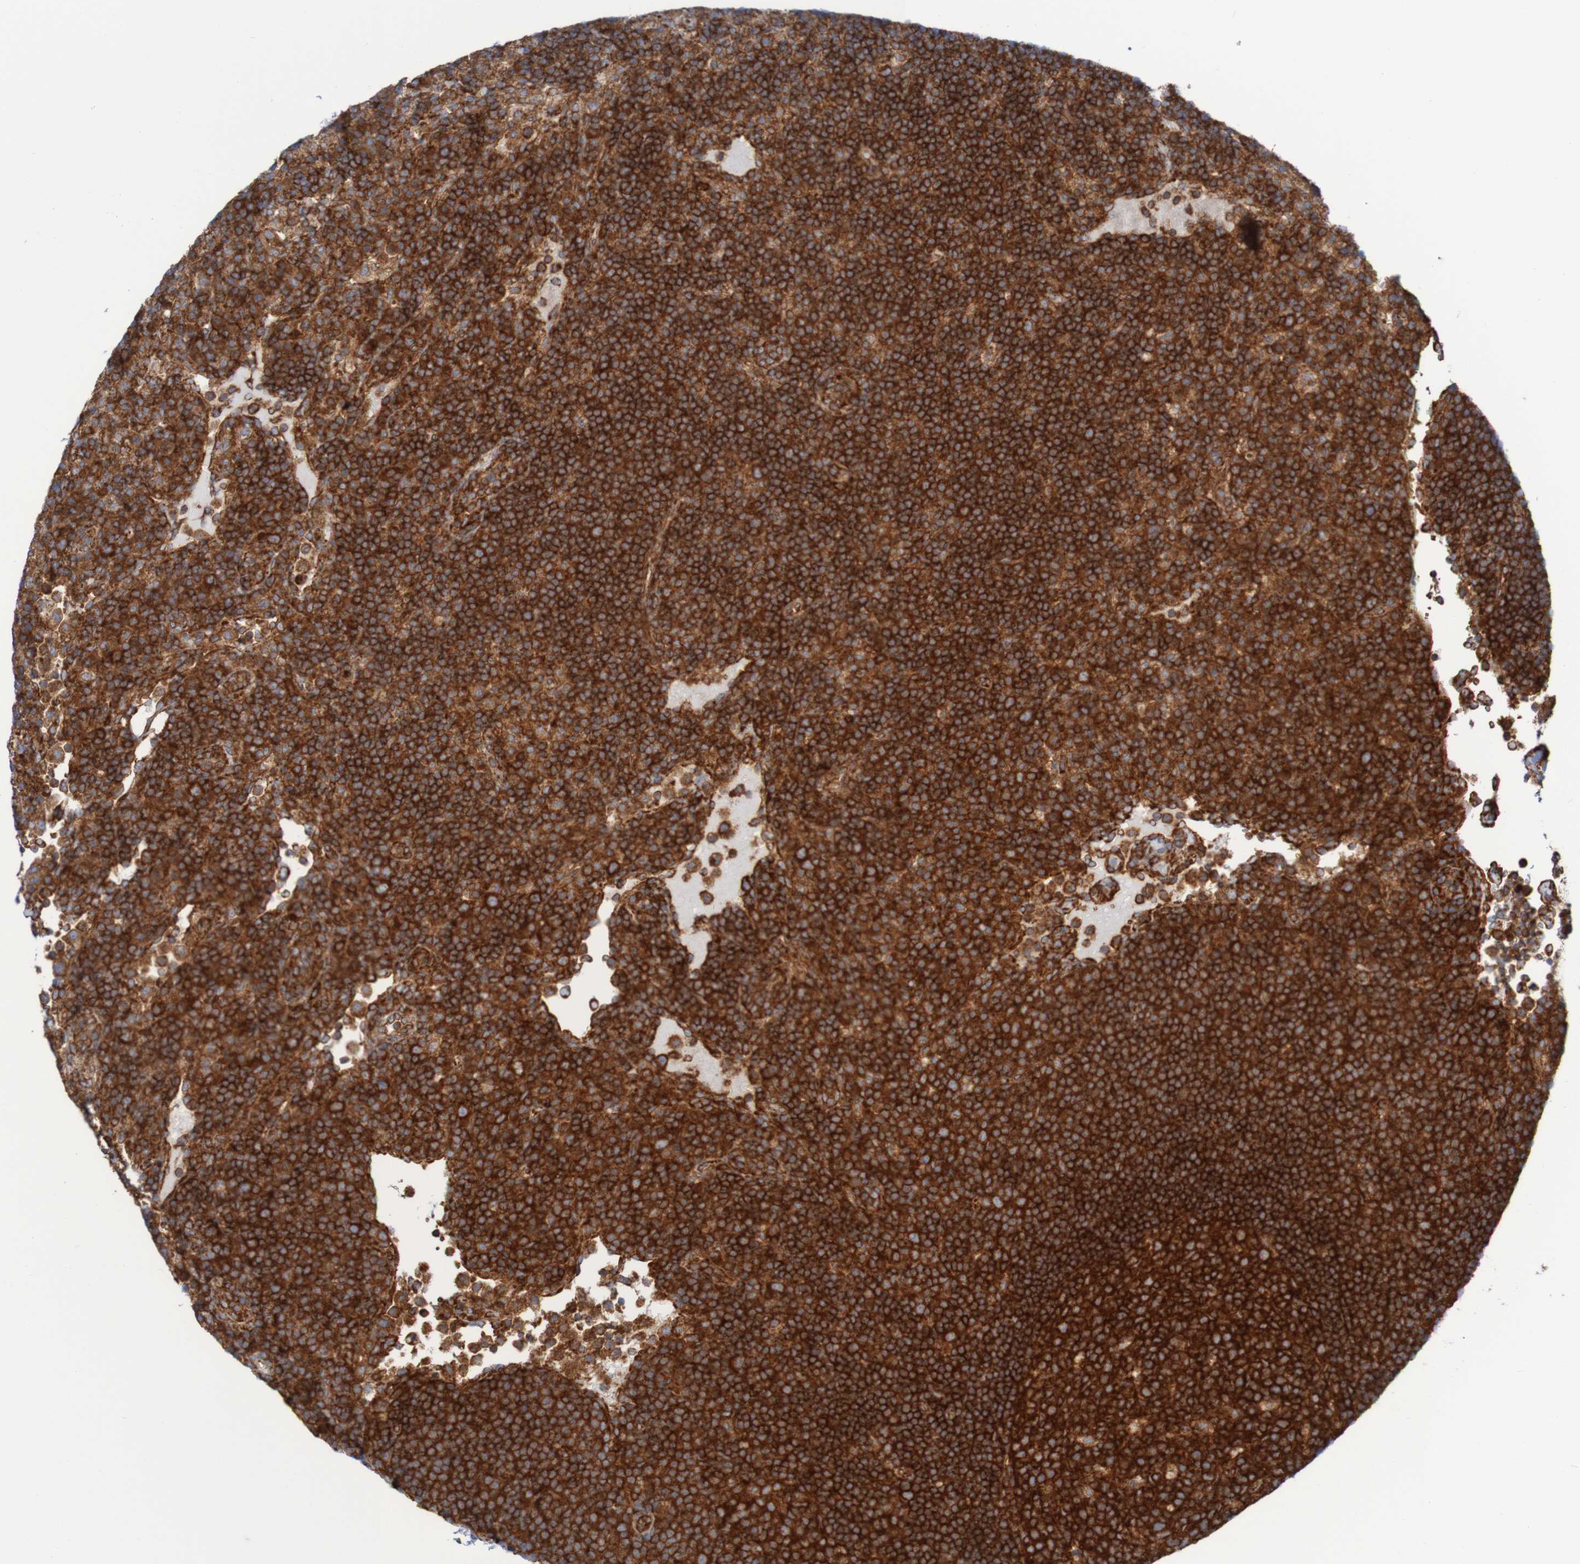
{"staining": {"intensity": "strong", "quantity": ">75%", "location": "cytoplasmic/membranous"}, "tissue": "lymph node", "cell_type": "Germinal center cells", "image_type": "normal", "snomed": [{"axis": "morphology", "description": "Normal tissue, NOS"}, {"axis": "topography", "description": "Lymph node"}], "caption": "This micrograph shows immunohistochemistry (IHC) staining of normal human lymph node, with high strong cytoplasmic/membranous expression in about >75% of germinal center cells.", "gene": "FXR2", "patient": {"sex": "female", "age": 53}}